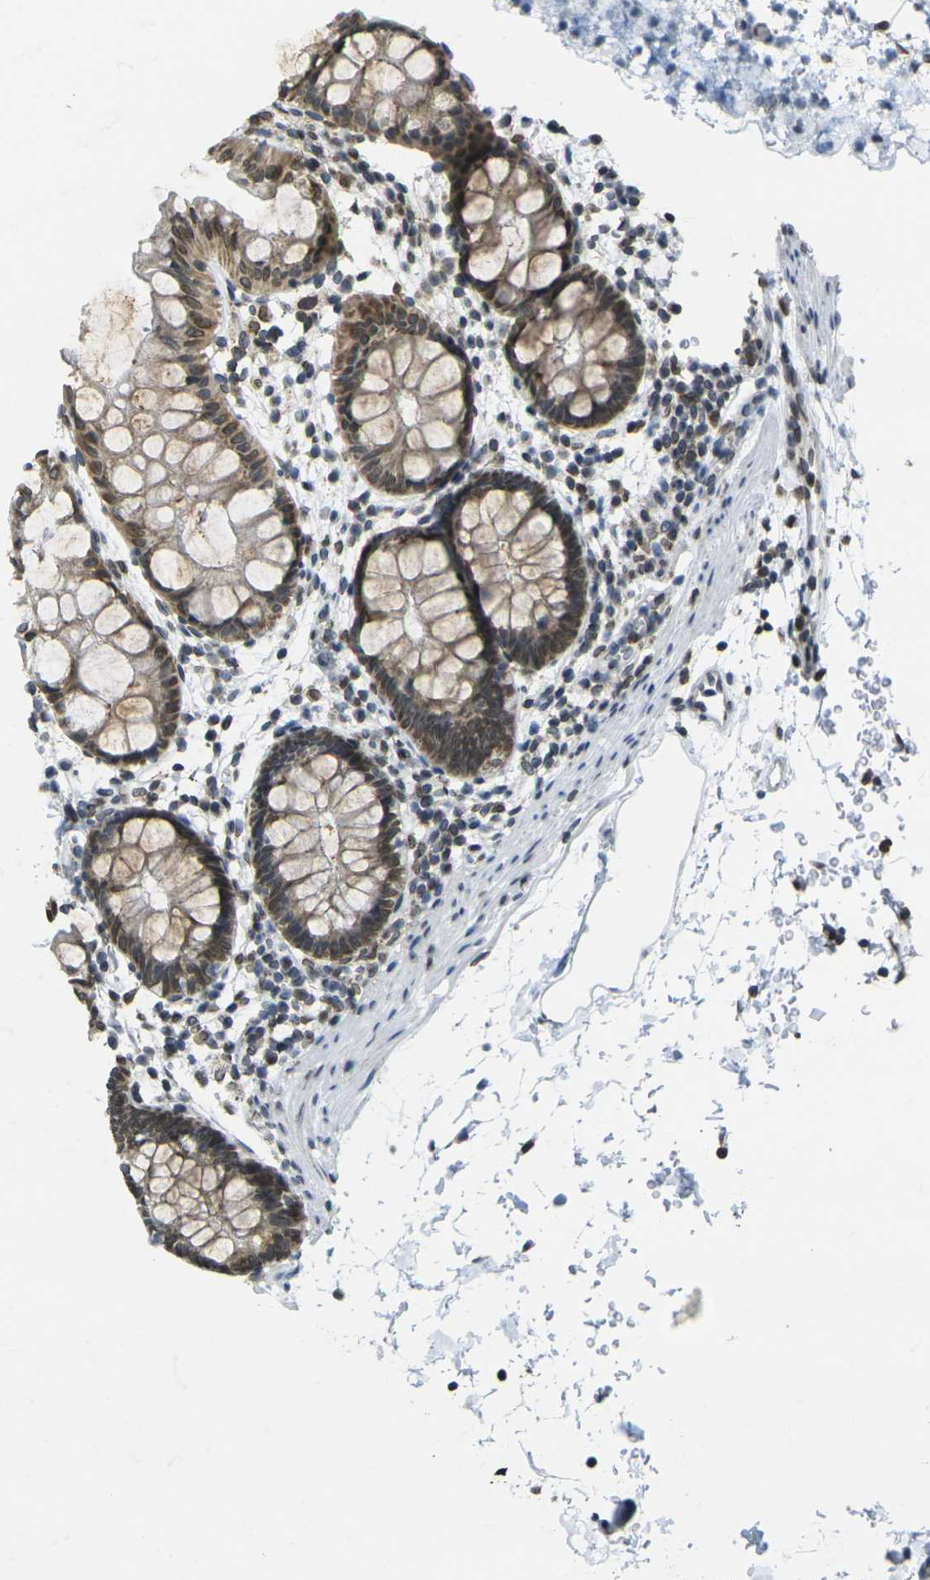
{"staining": {"intensity": "moderate", "quantity": ">75%", "location": "cytoplasmic/membranous,nuclear"}, "tissue": "rectum", "cell_type": "Glandular cells", "image_type": "normal", "snomed": [{"axis": "morphology", "description": "Normal tissue, NOS"}, {"axis": "topography", "description": "Rectum"}], "caption": "The photomicrograph exhibits staining of benign rectum, revealing moderate cytoplasmic/membranous,nuclear protein expression (brown color) within glandular cells.", "gene": "BRDT", "patient": {"sex": "female", "age": 24}}